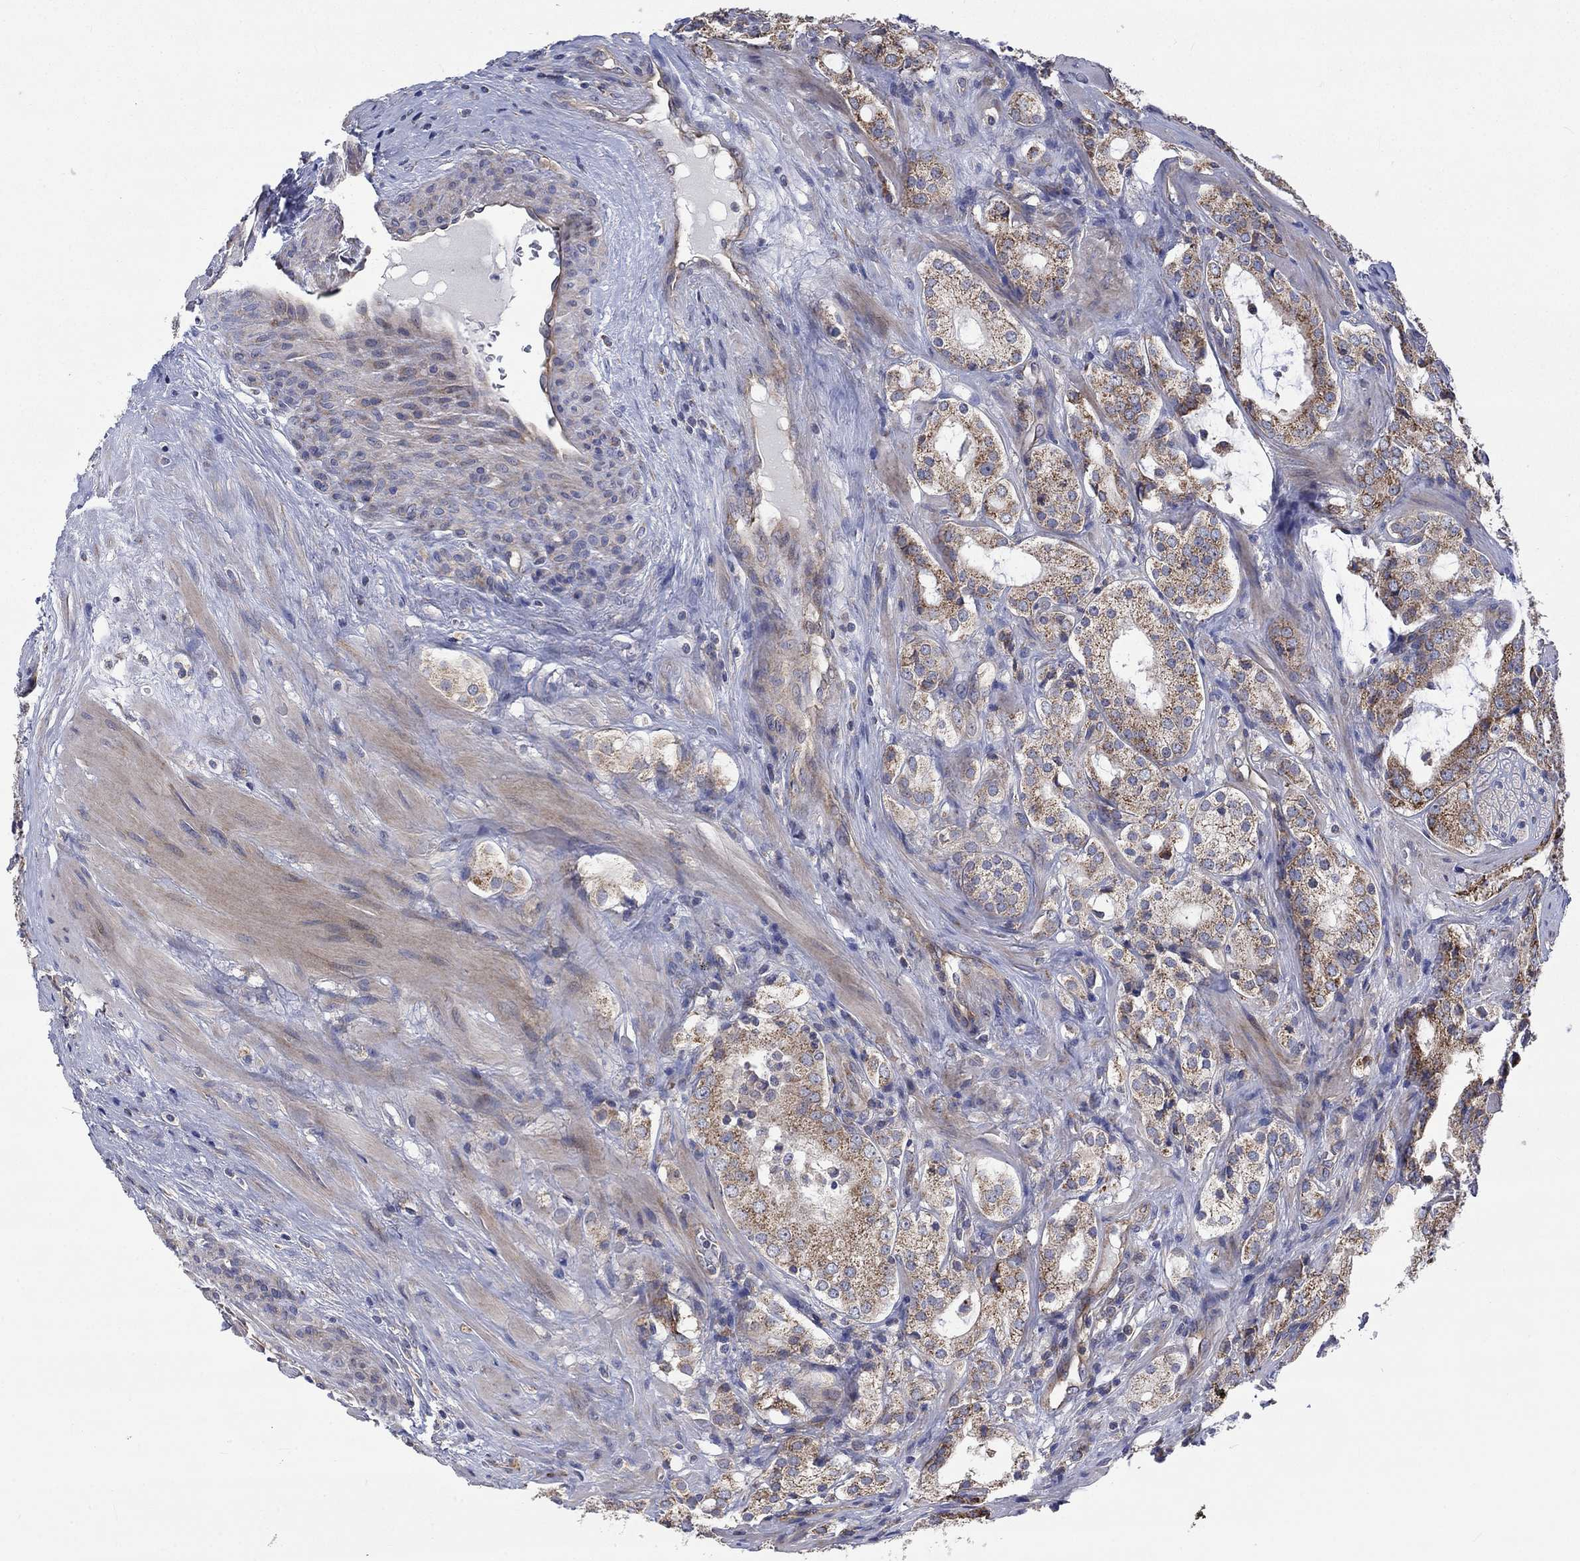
{"staining": {"intensity": "strong", "quantity": "<25%", "location": "cytoplasmic/membranous"}, "tissue": "prostate cancer", "cell_type": "Tumor cells", "image_type": "cancer", "snomed": [{"axis": "morphology", "description": "Adenocarcinoma, NOS"}, {"axis": "topography", "description": "Prostate"}], "caption": "DAB (3,3'-diaminobenzidine) immunohistochemical staining of prostate cancer (adenocarcinoma) demonstrates strong cytoplasmic/membranous protein expression in approximately <25% of tumor cells. (IHC, brightfield microscopy, high magnification).", "gene": "RPLP0", "patient": {"sex": "male", "age": 66}}